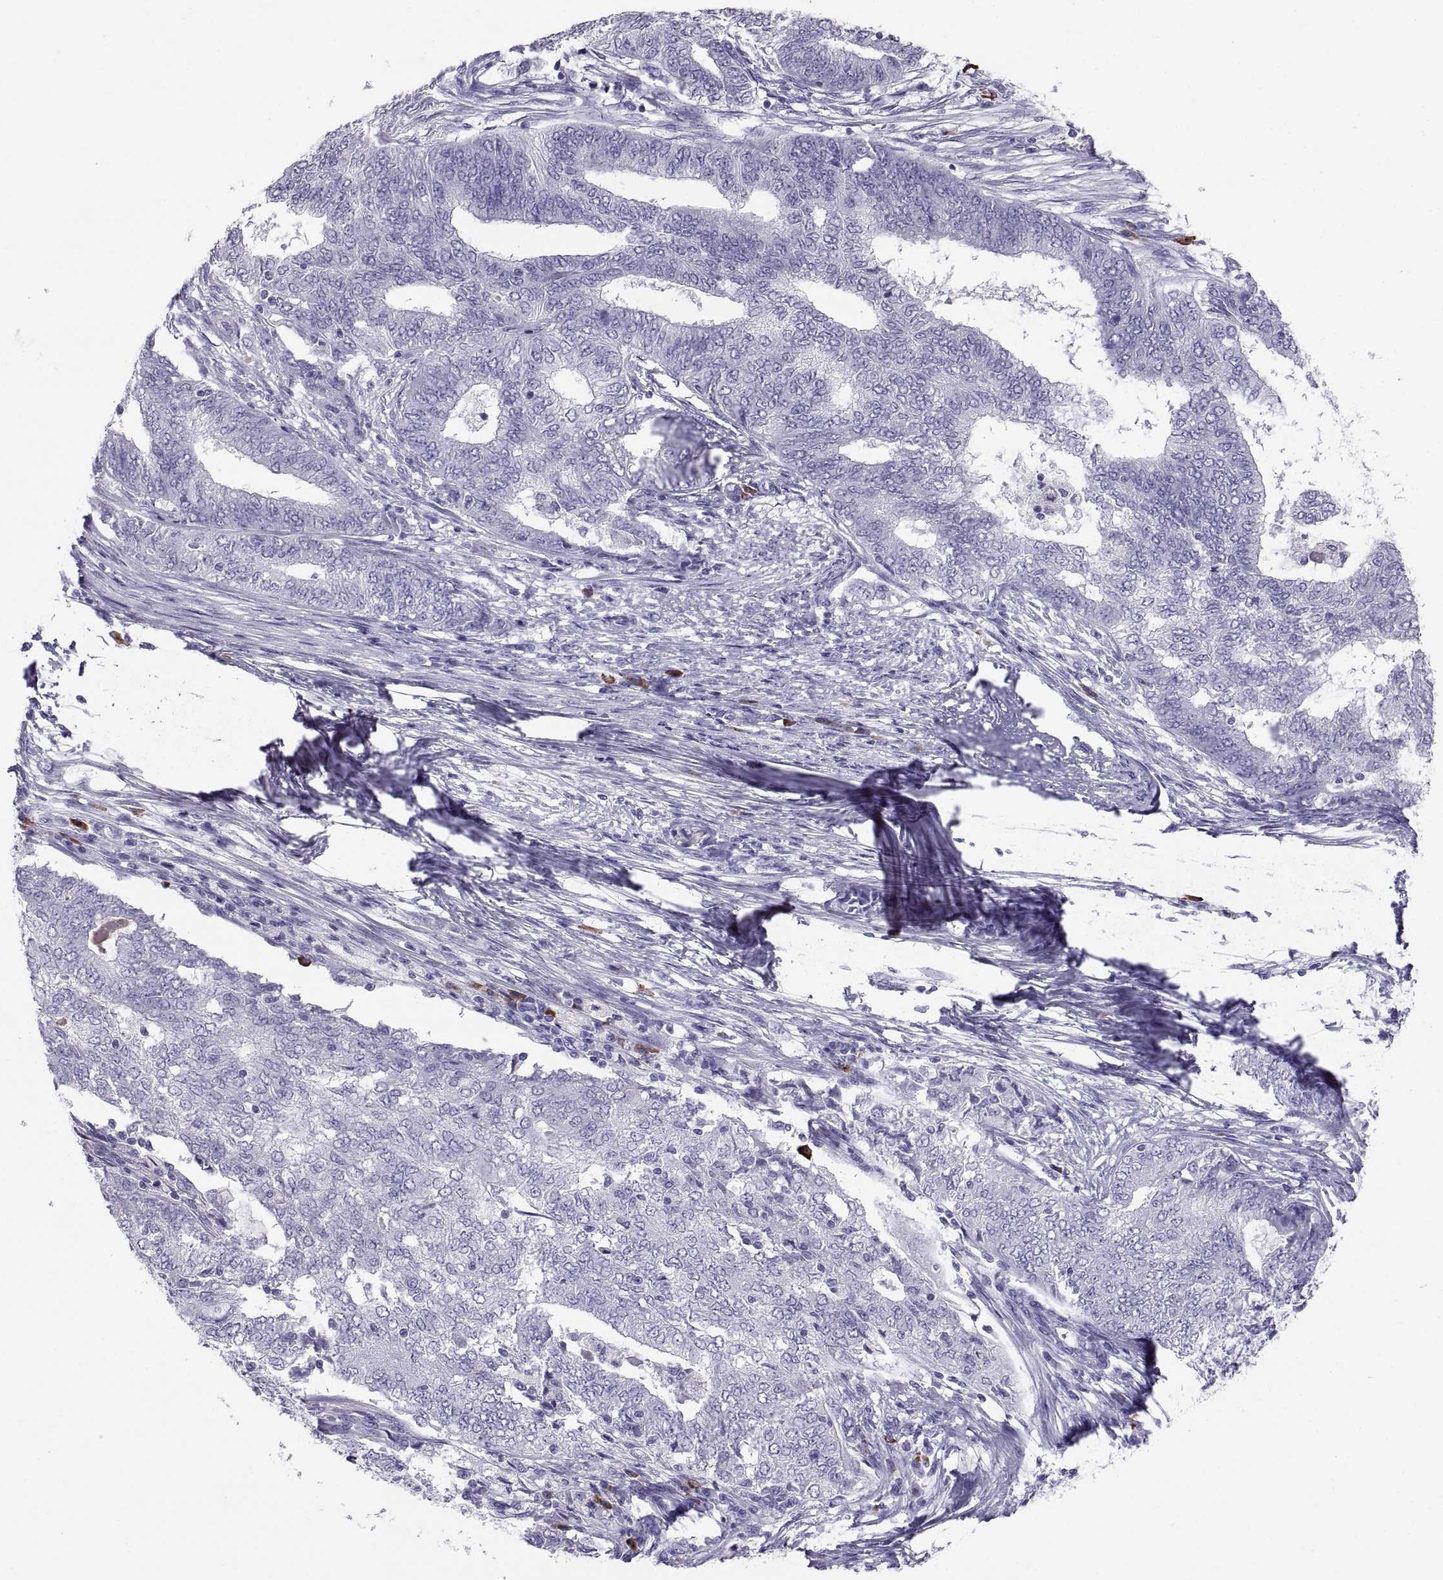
{"staining": {"intensity": "negative", "quantity": "none", "location": "none"}, "tissue": "endometrial cancer", "cell_type": "Tumor cells", "image_type": "cancer", "snomed": [{"axis": "morphology", "description": "Adenocarcinoma, NOS"}, {"axis": "topography", "description": "Endometrium"}], "caption": "This is an immunohistochemistry histopathology image of human endometrial cancer. There is no positivity in tumor cells.", "gene": "CT47A10", "patient": {"sex": "female", "age": 62}}